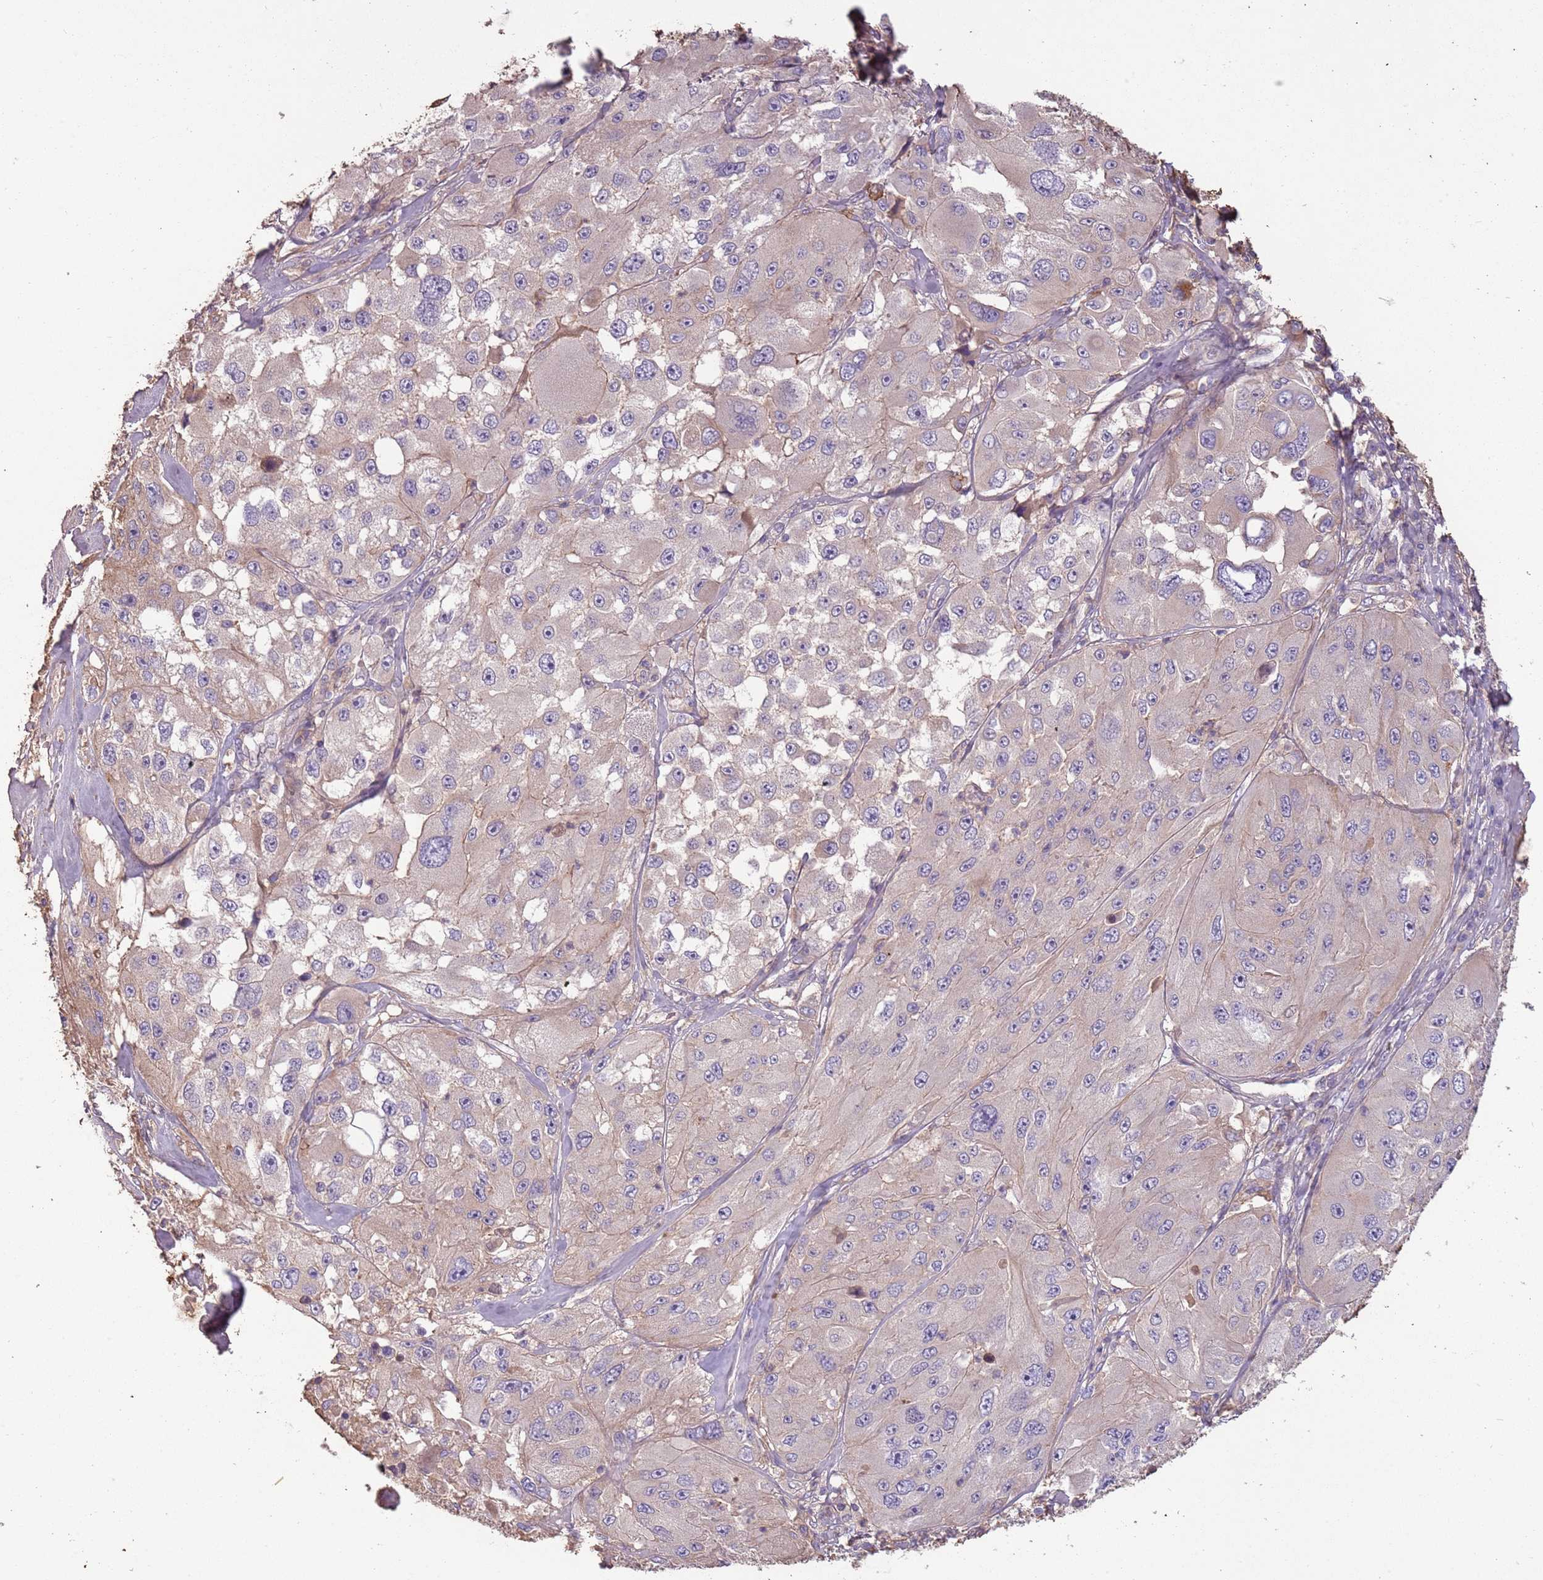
{"staining": {"intensity": "weak", "quantity": "<25%", "location": "cytoplasmic/membranous"}, "tissue": "melanoma", "cell_type": "Tumor cells", "image_type": "cancer", "snomed": [{"axis": "morphology", "description": "Malignant melanoma, Metastatic site"}, {"axis": "topography", "description": "Lymph node"}], "caption": "Tumor cells are negative for protein expression in human malignant melanoma (metastatic site).", "gene": "FECH", "patient": {"sex": "male", "age": 62}}